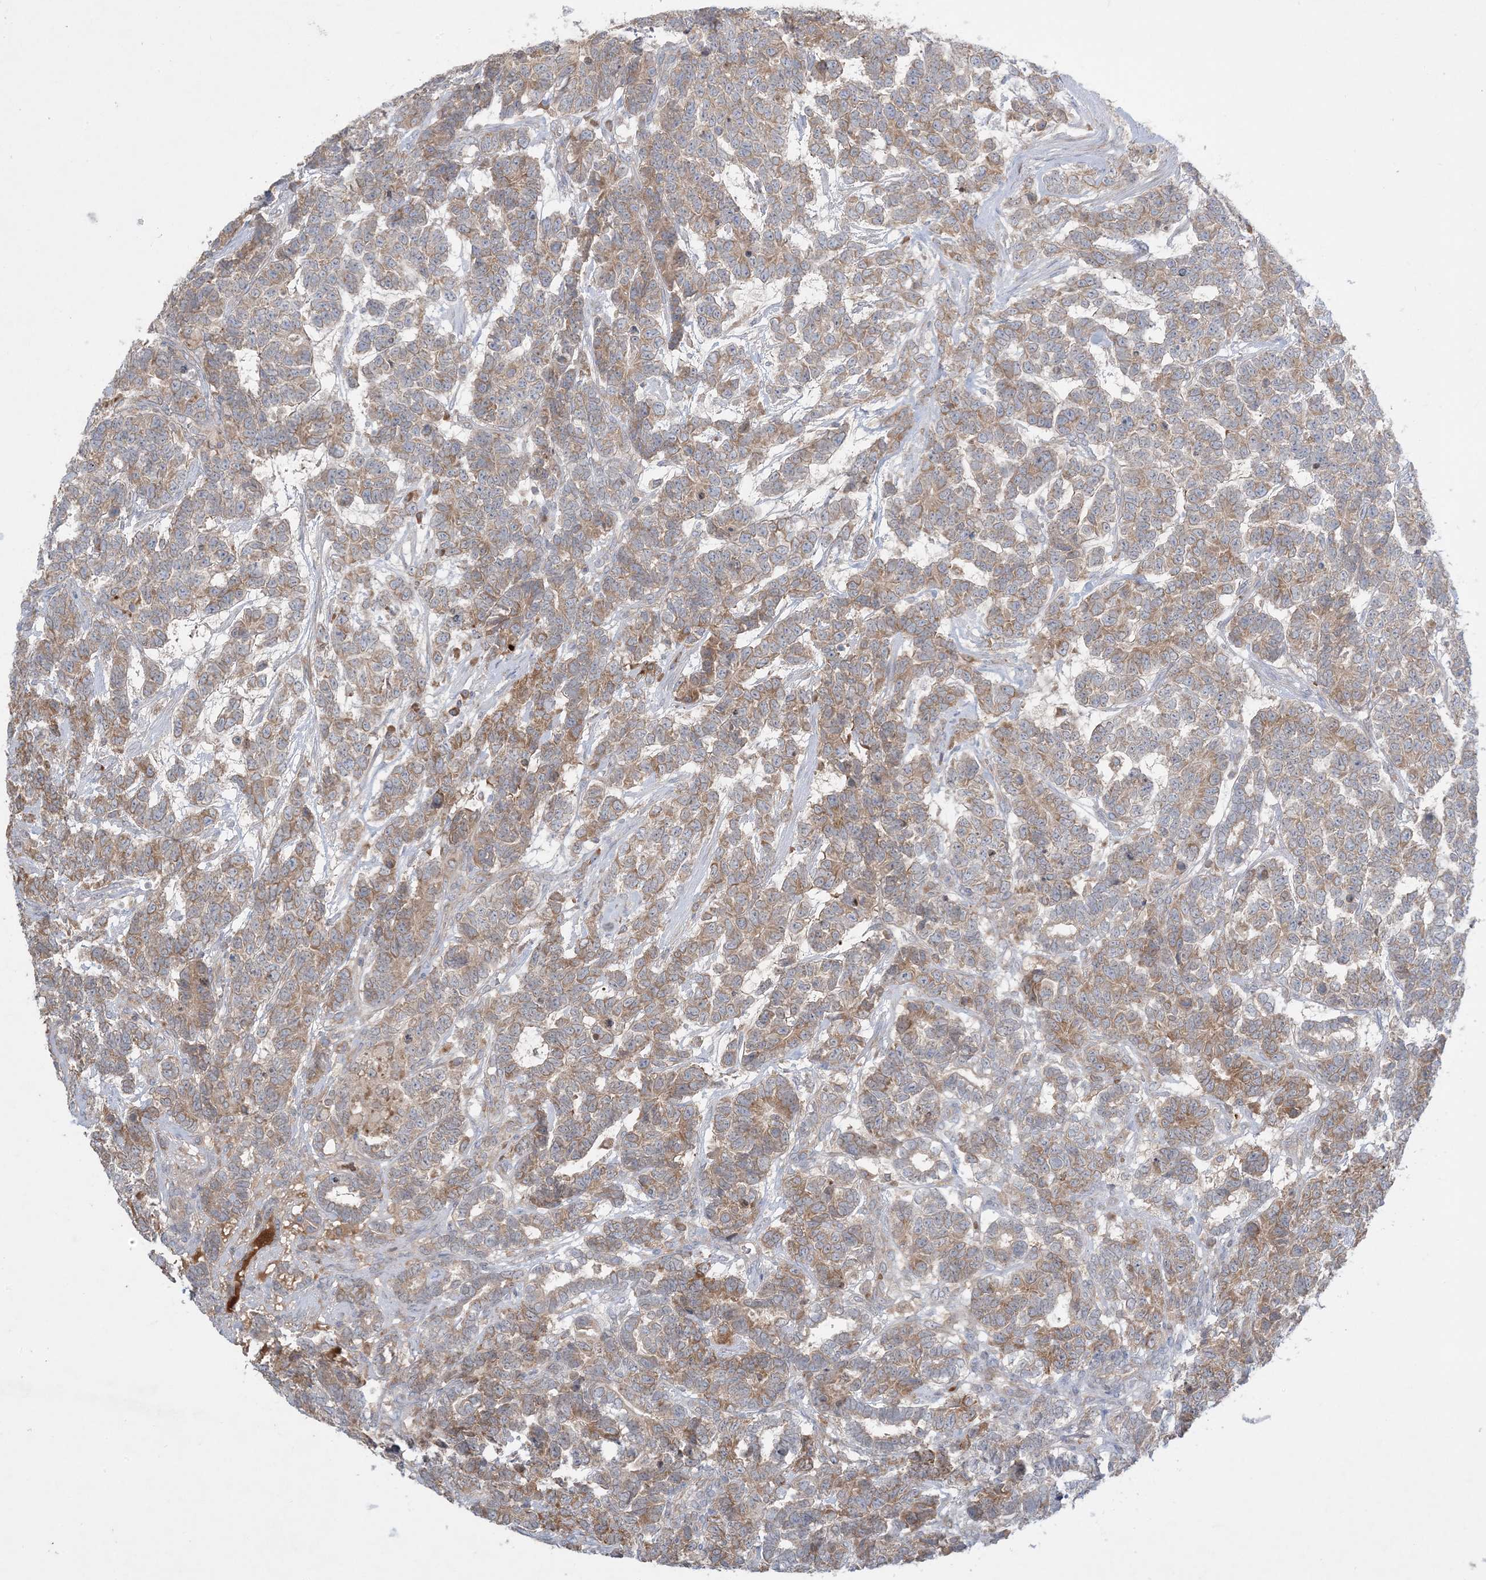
{"staining": {"intensity": "moderate", "quantity": ">75%", "location": "cytoplasmic/membranous"}, "tissue": "testis cancer", "cell_type": "Tumor cells", "image_type": "cancer", "snomed": [{"axis": "morphology", "description": "Carcinoma, Embryonal, NOS"}, {"axis": "topography", "description": "Testis"}], "caption": "This histopathology image demonstrates embryonal carcinoma (testis) stained with immunohistochemistry to label a protein in brown. The cytoplasmic/membranous of tumor cells show moderate positivity for the protein. Nuclei are counter-stained blue.", "gene": "MMGT1", "patient": {"sex": "male", "age": 26}}